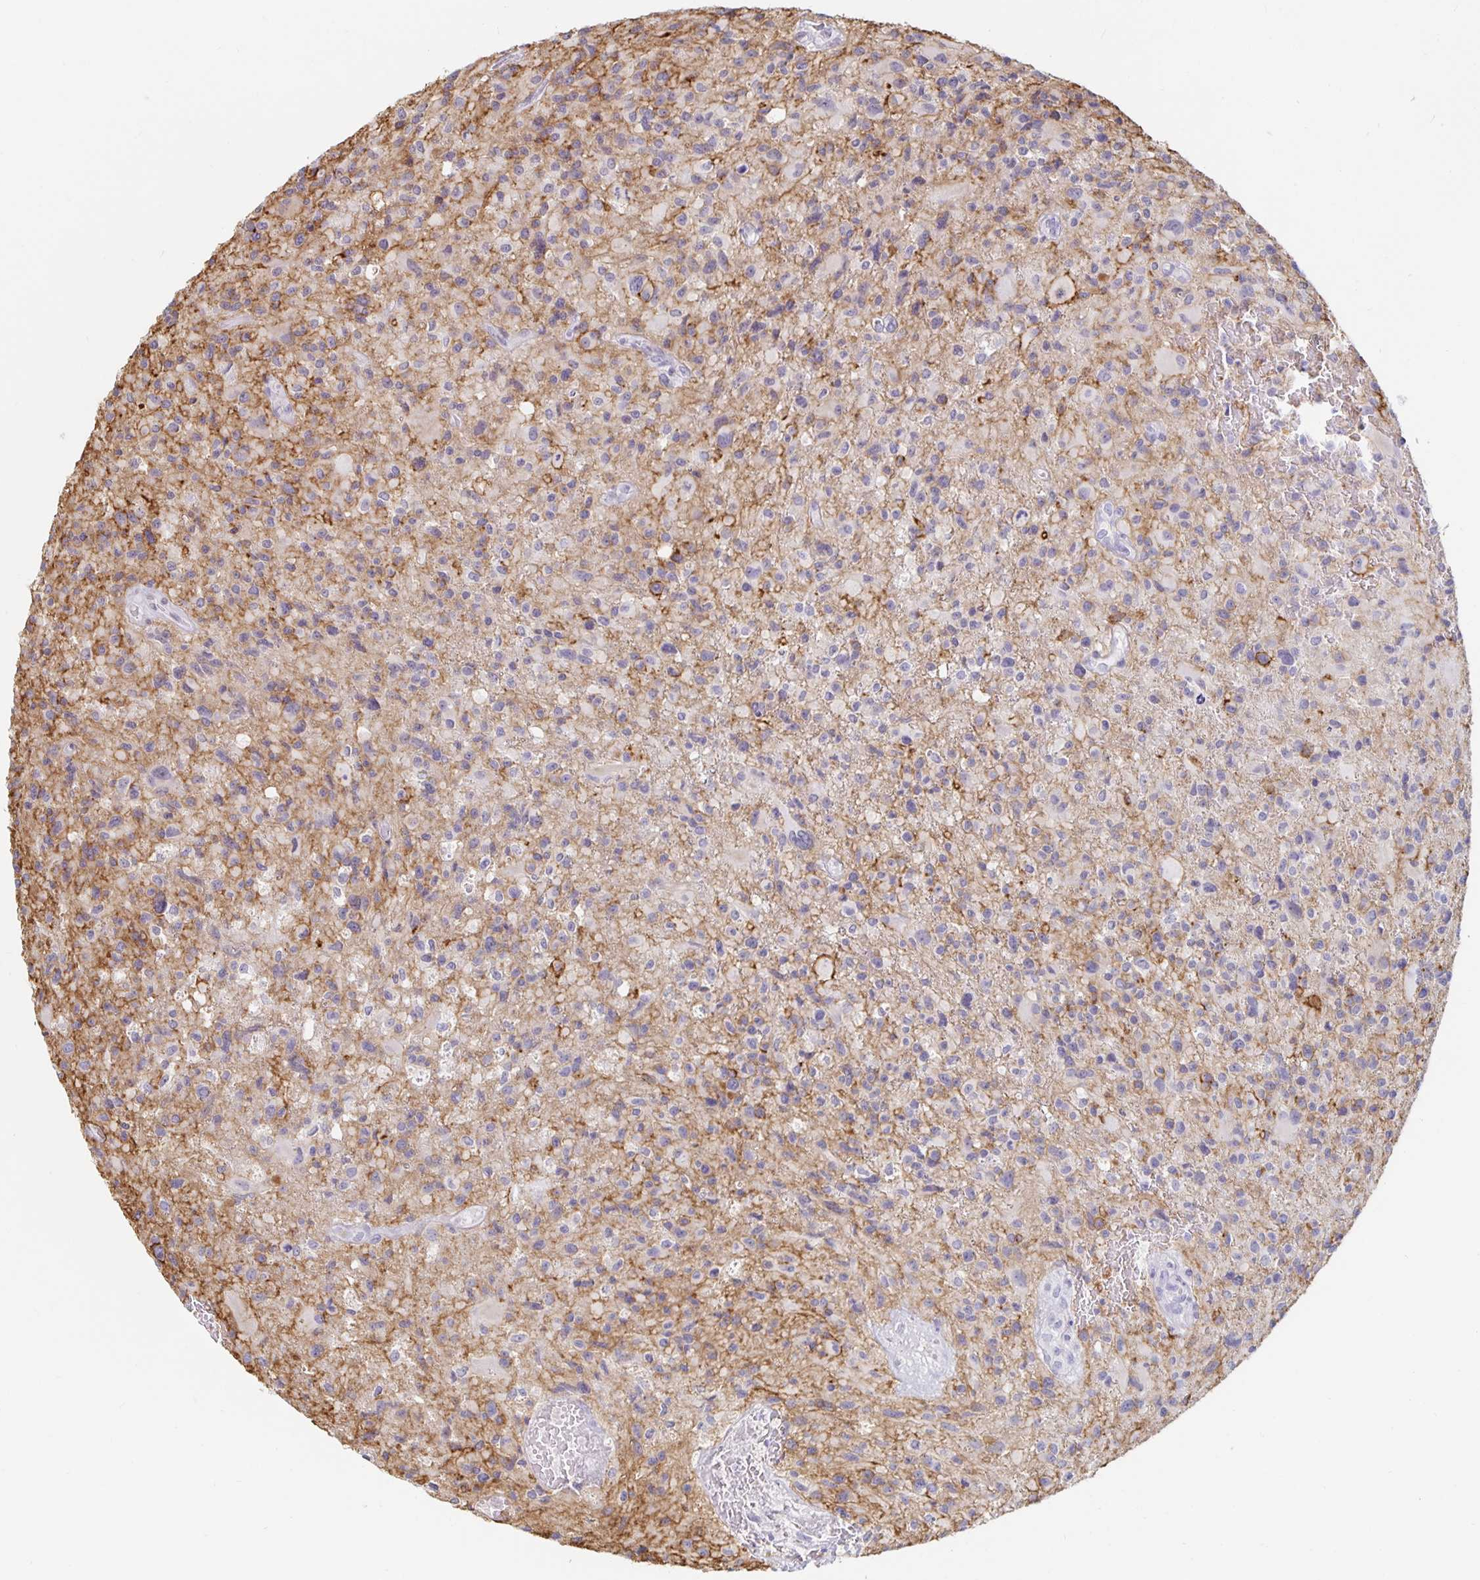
{"staining": {"intensity": "moderate", "quantity": "<25%", "location": "cytoplasmic/membranous"}, "tissue": "glioma", "cell_type": "Tumor cells", "image_type": "cancer", "snomed": [{"axis": "morphology", "description": "Glioma, malignant, High grade"}, {"axis": "topography", "description": "Brain"}], "caption": "A high-resolution image shows immunohistochemistry staining of malignant high-grade glioma, which shows moderate cytoplasmic/membranous staining in approximately <25% of tumor cells. Nuclei are stained in blue.", "gene": "KCNQ2", "patient": {"sex": "male", "age": 63}}